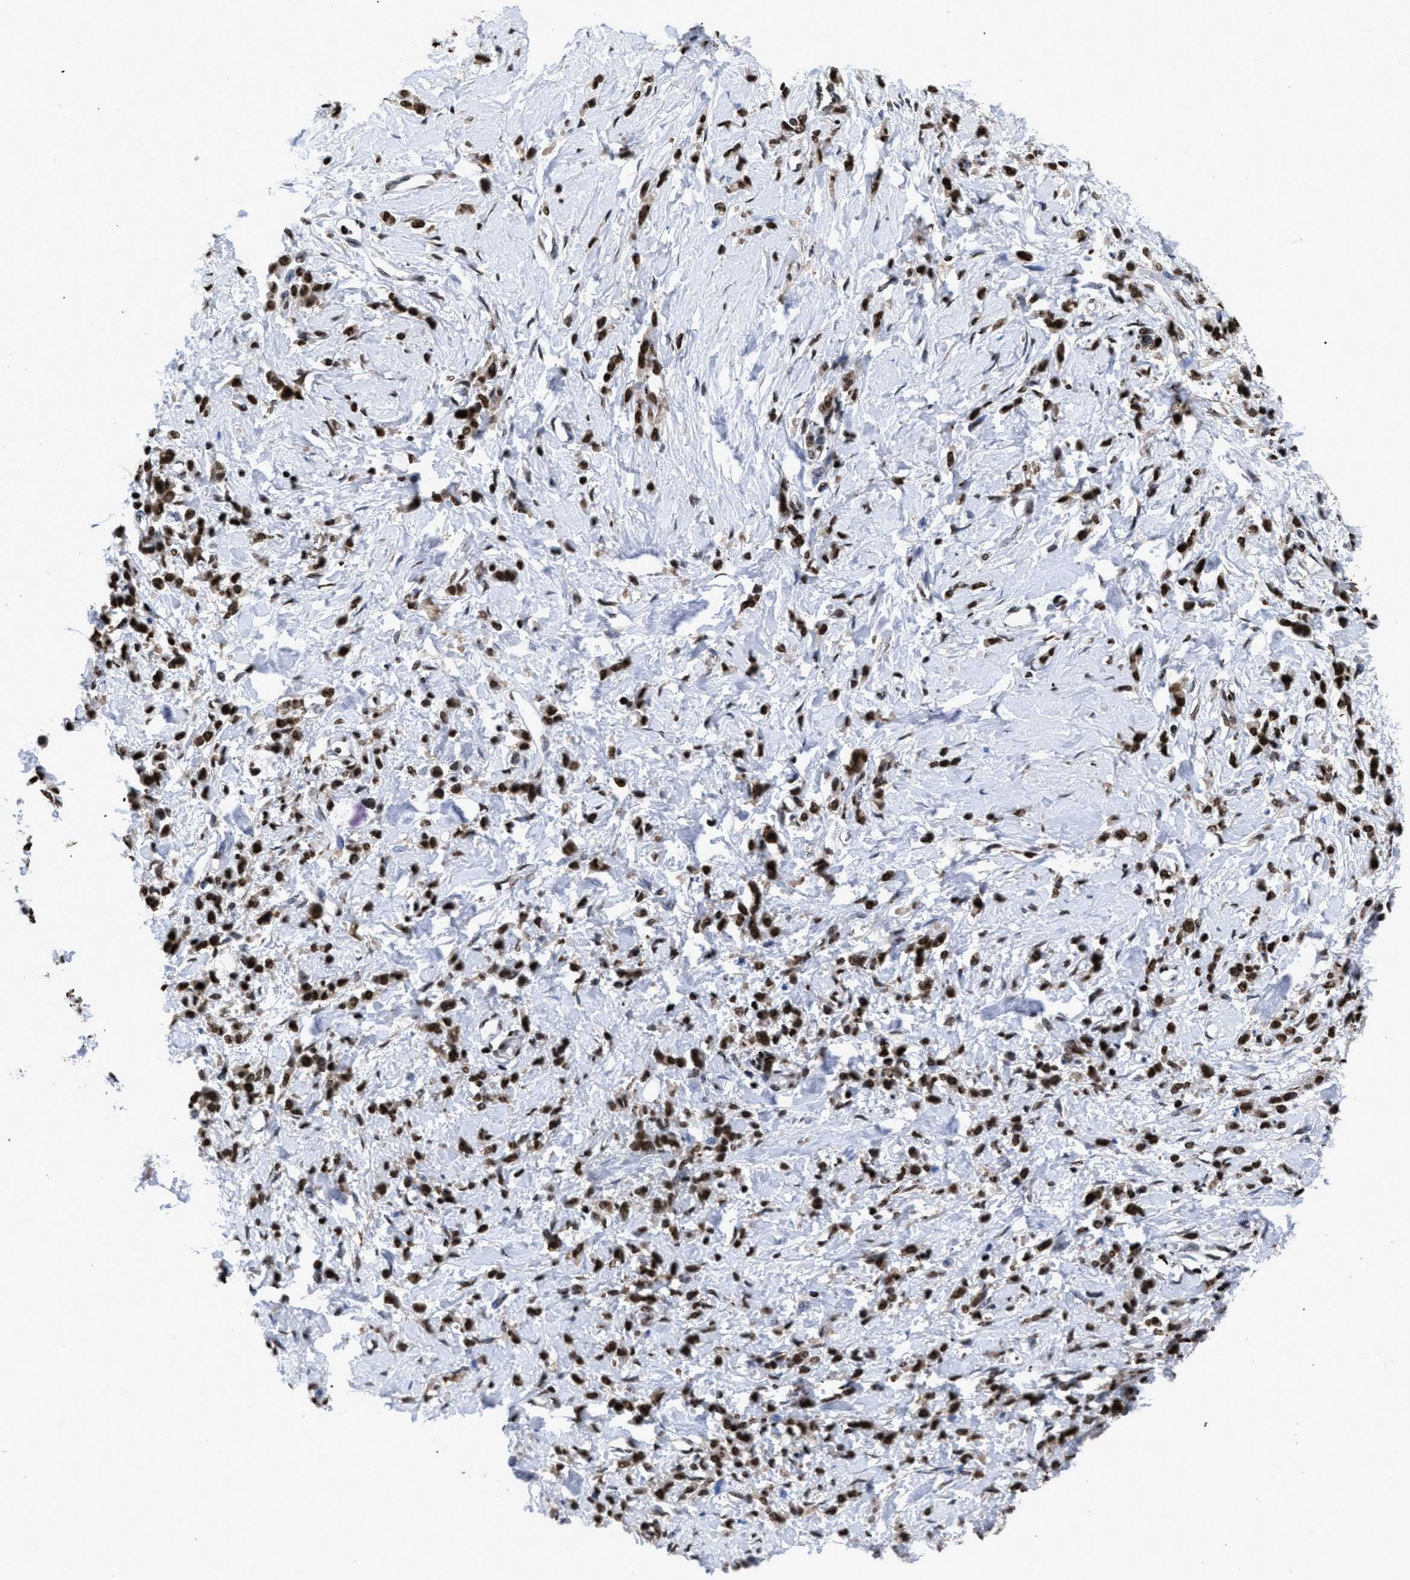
{"staining": {"intensity": "strong", "quantity": ">75%", "location": "nuclear"}, "tissue": "stomach cancer", "cell_type": "Tumor cells", "image_type": "cancer", "snomed": [{"axis": "morphology", "description": "Normal tissue, NOS"}, {"axis": "morphology", "description": "Adenocarcinoma, NOS"}, {"axis": "topography", "description": "Stomach"}], "caption": "Immunohistochemistry (IHC) micrograph of human adenocarcinoma (stomach) stained for a protein (brown), which reveals high levels of strong nuclear positivity in about >75% of tumor cells.", "gene": "CALHM3", "patient": {"sex": "male", "age": 82}}